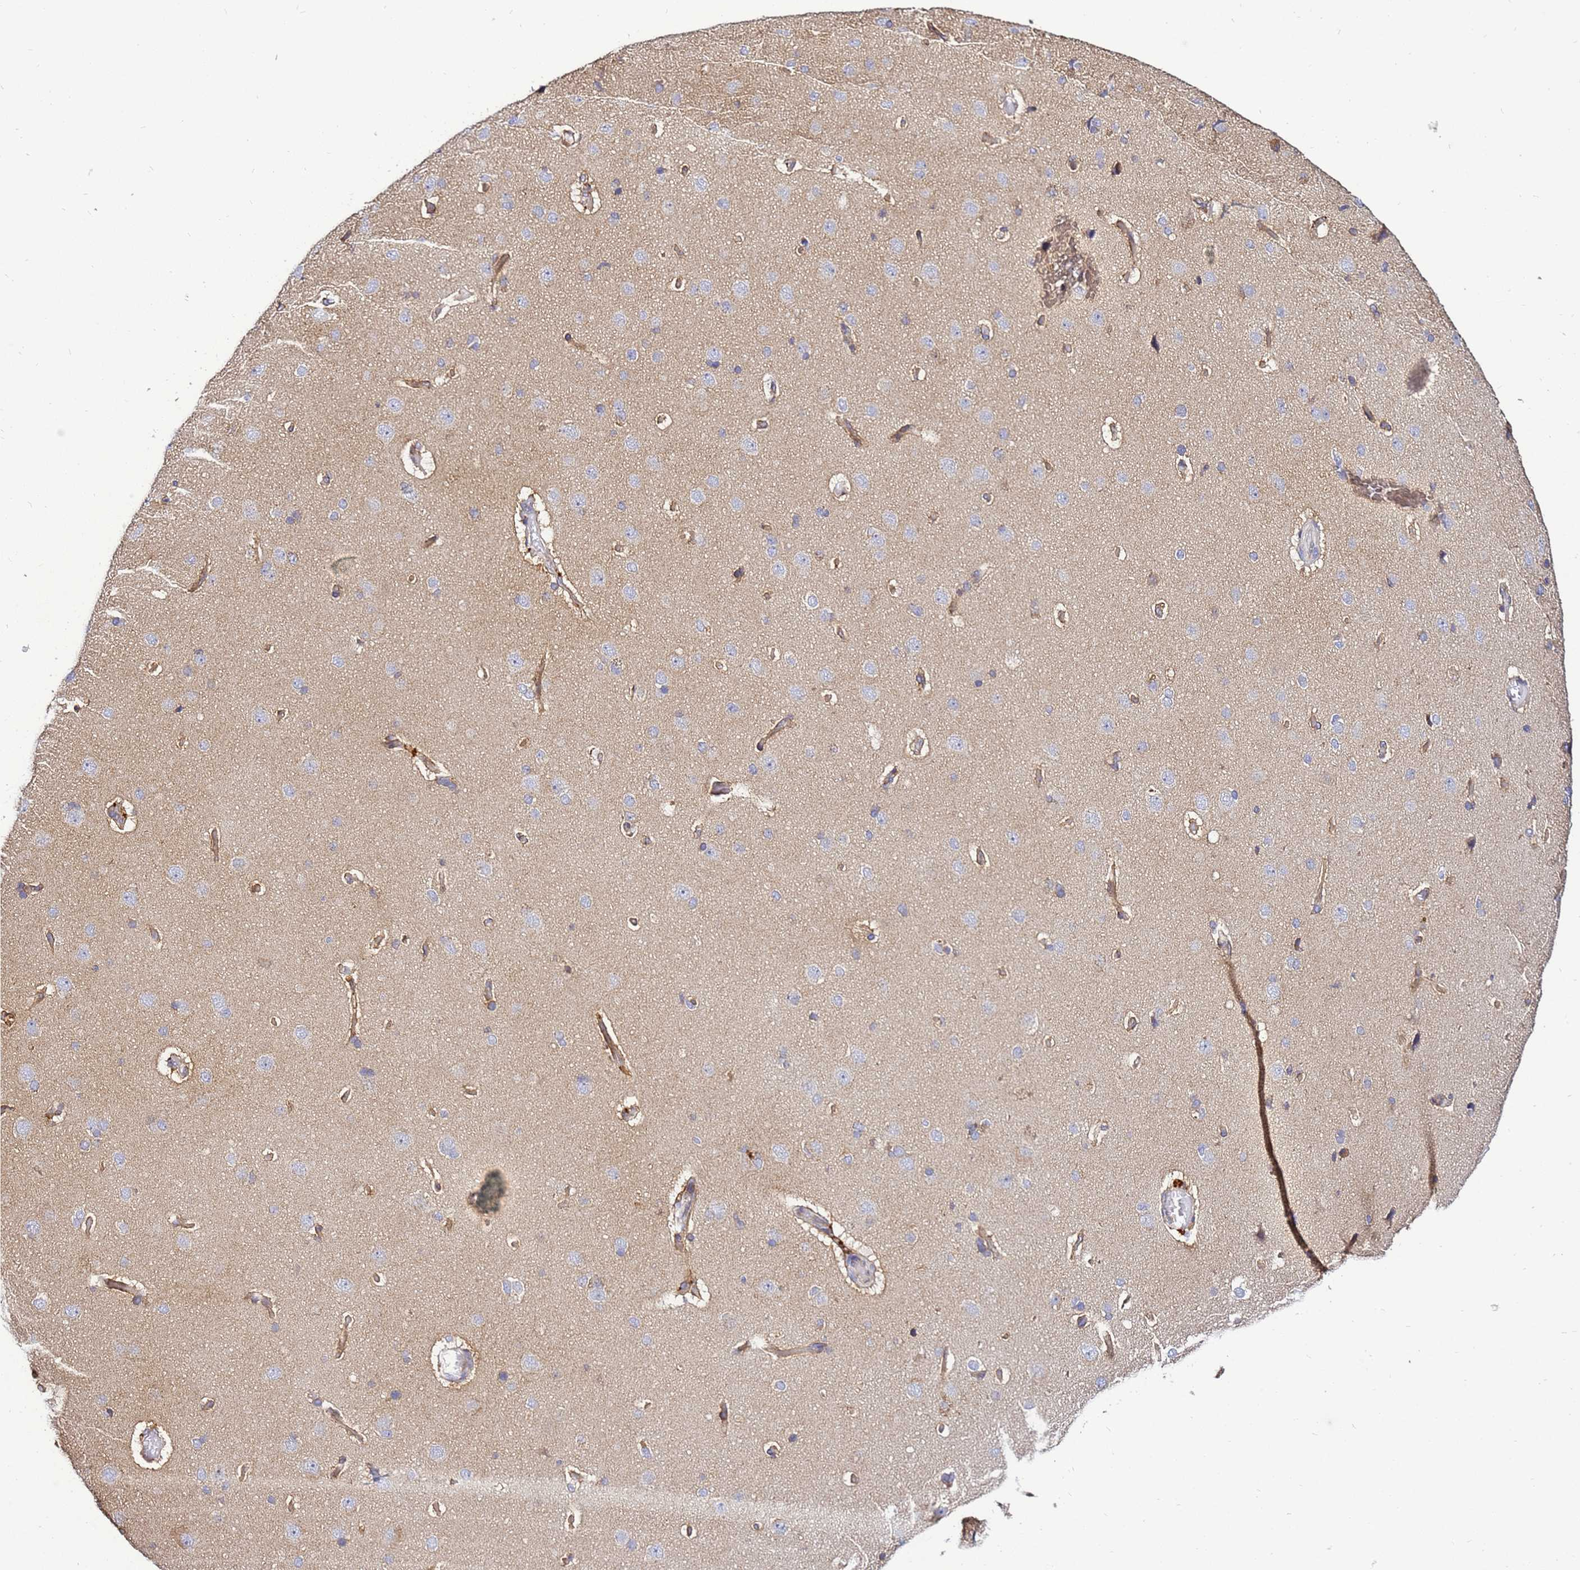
{"staining": {"intensity": "moderate", "quantity": "25%-75%", "location": "cytoplasmic/membranous"}, "tissue": "cerebral cortex", "cell_type": "Endothelial cells", "image_type": "normal", "snomed": [{"axis": "morphology", "description": "Normal tissue, NOS"}, {"axis": "topography", "description": "Cerebral cortex"}], "caption": "The image displays staining of normal cerebral cortex, revealing moderate cytoplasmic/membranous protein positivity (brown color) within endothelial cells.", "gene": "ADPGK", "patient": {"sex": "male", "age": 62}}